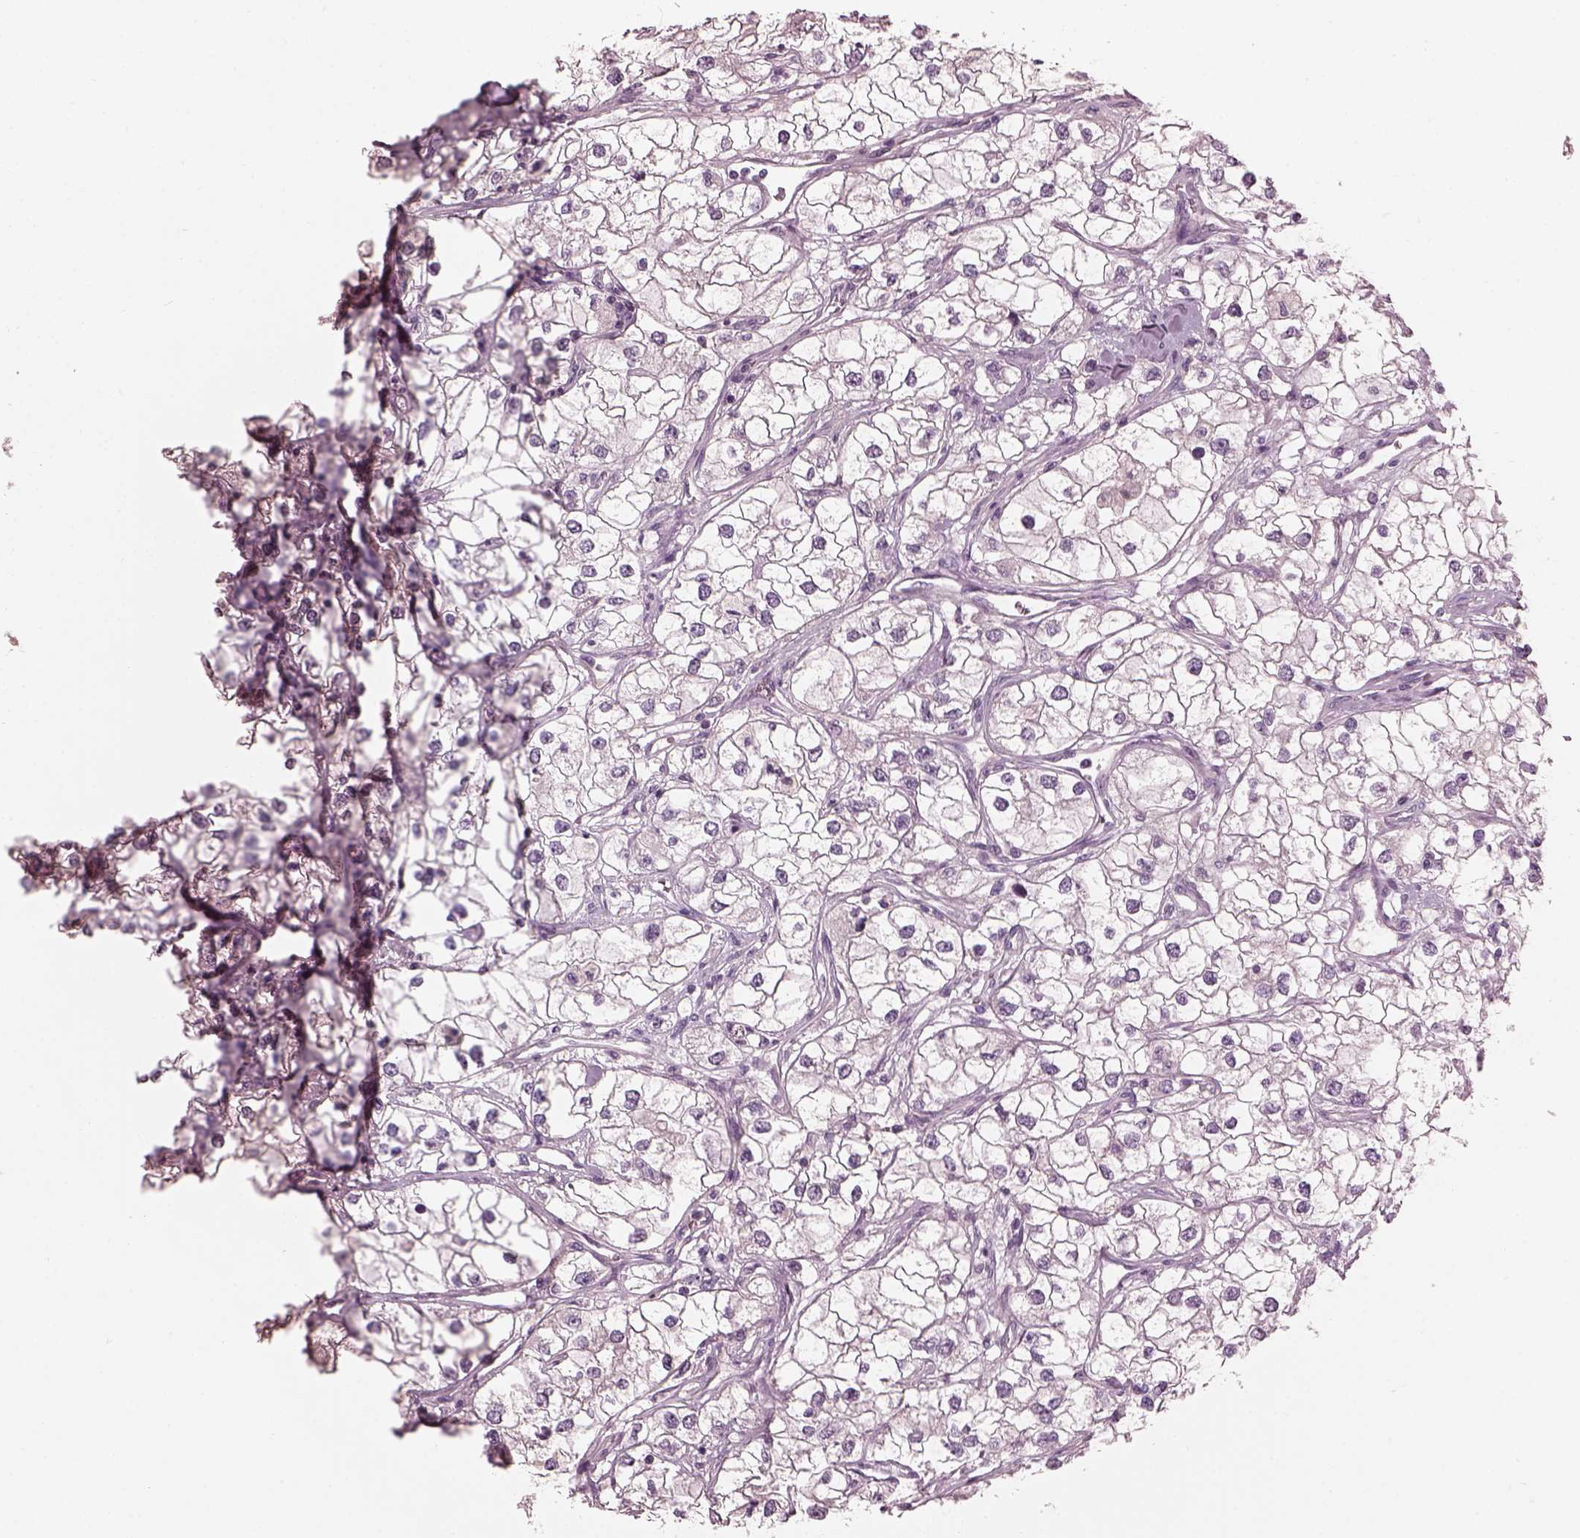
{"staining": {"intensity": "negative", "quantity": "none", "location": "none"}, "tissue": "renal cancer", "cell_type": "Tumor cells", "image_type": "cancer", "snomed": [{"axis": "morphology", "description": "Adenocarcinoma, NOS"}, {"axis": "topography", "description": "Kidney"}], "caption": "DAB immunohistochemical staining of renal cancer reveals no significant positivity in tumor cells.", "gene": "PACRG", "patient": {"sex": "male", "age": 59}}